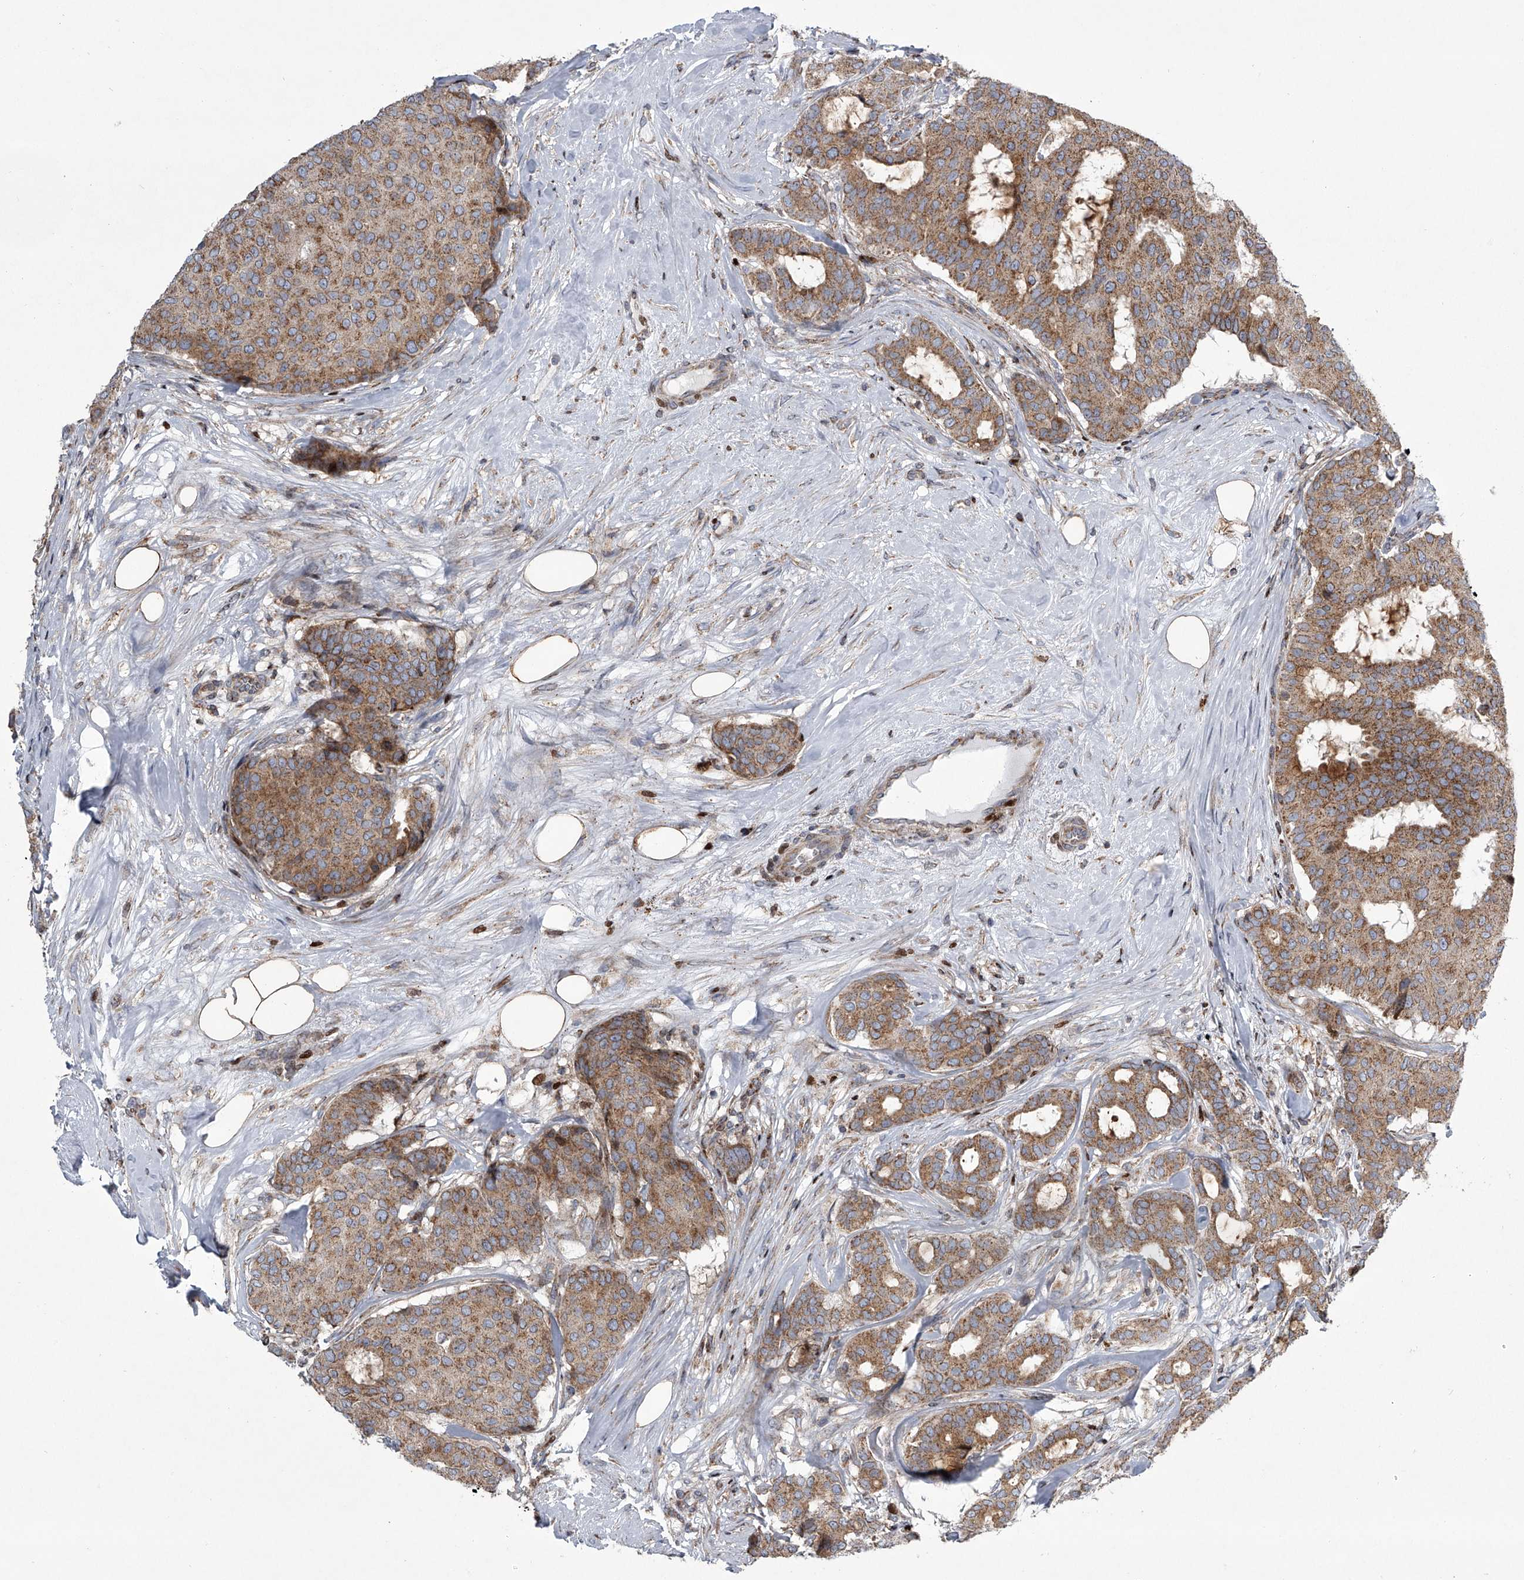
{"staining": {"intensity": "moderate", "quantity": ">75%", "location": "cytoplasmic/membranous"}, "tissue": "breast cancer", "cell_type": "Tumor cells", "image_type": "cancer", "snomed": [{"axis": "morphology", "description": "Duct carcinoma"}, {"axis": "topography", "description": "Breast"}], "caption": "Immunohistochemical staining of human breast intraductal carcinoma displays medium levels of moderate cytoplasmic/membranous protein positivity in approximately >75% of tumor cells.", "gene": "STRADA", "patient": {"sex": "female", "age": 75}}